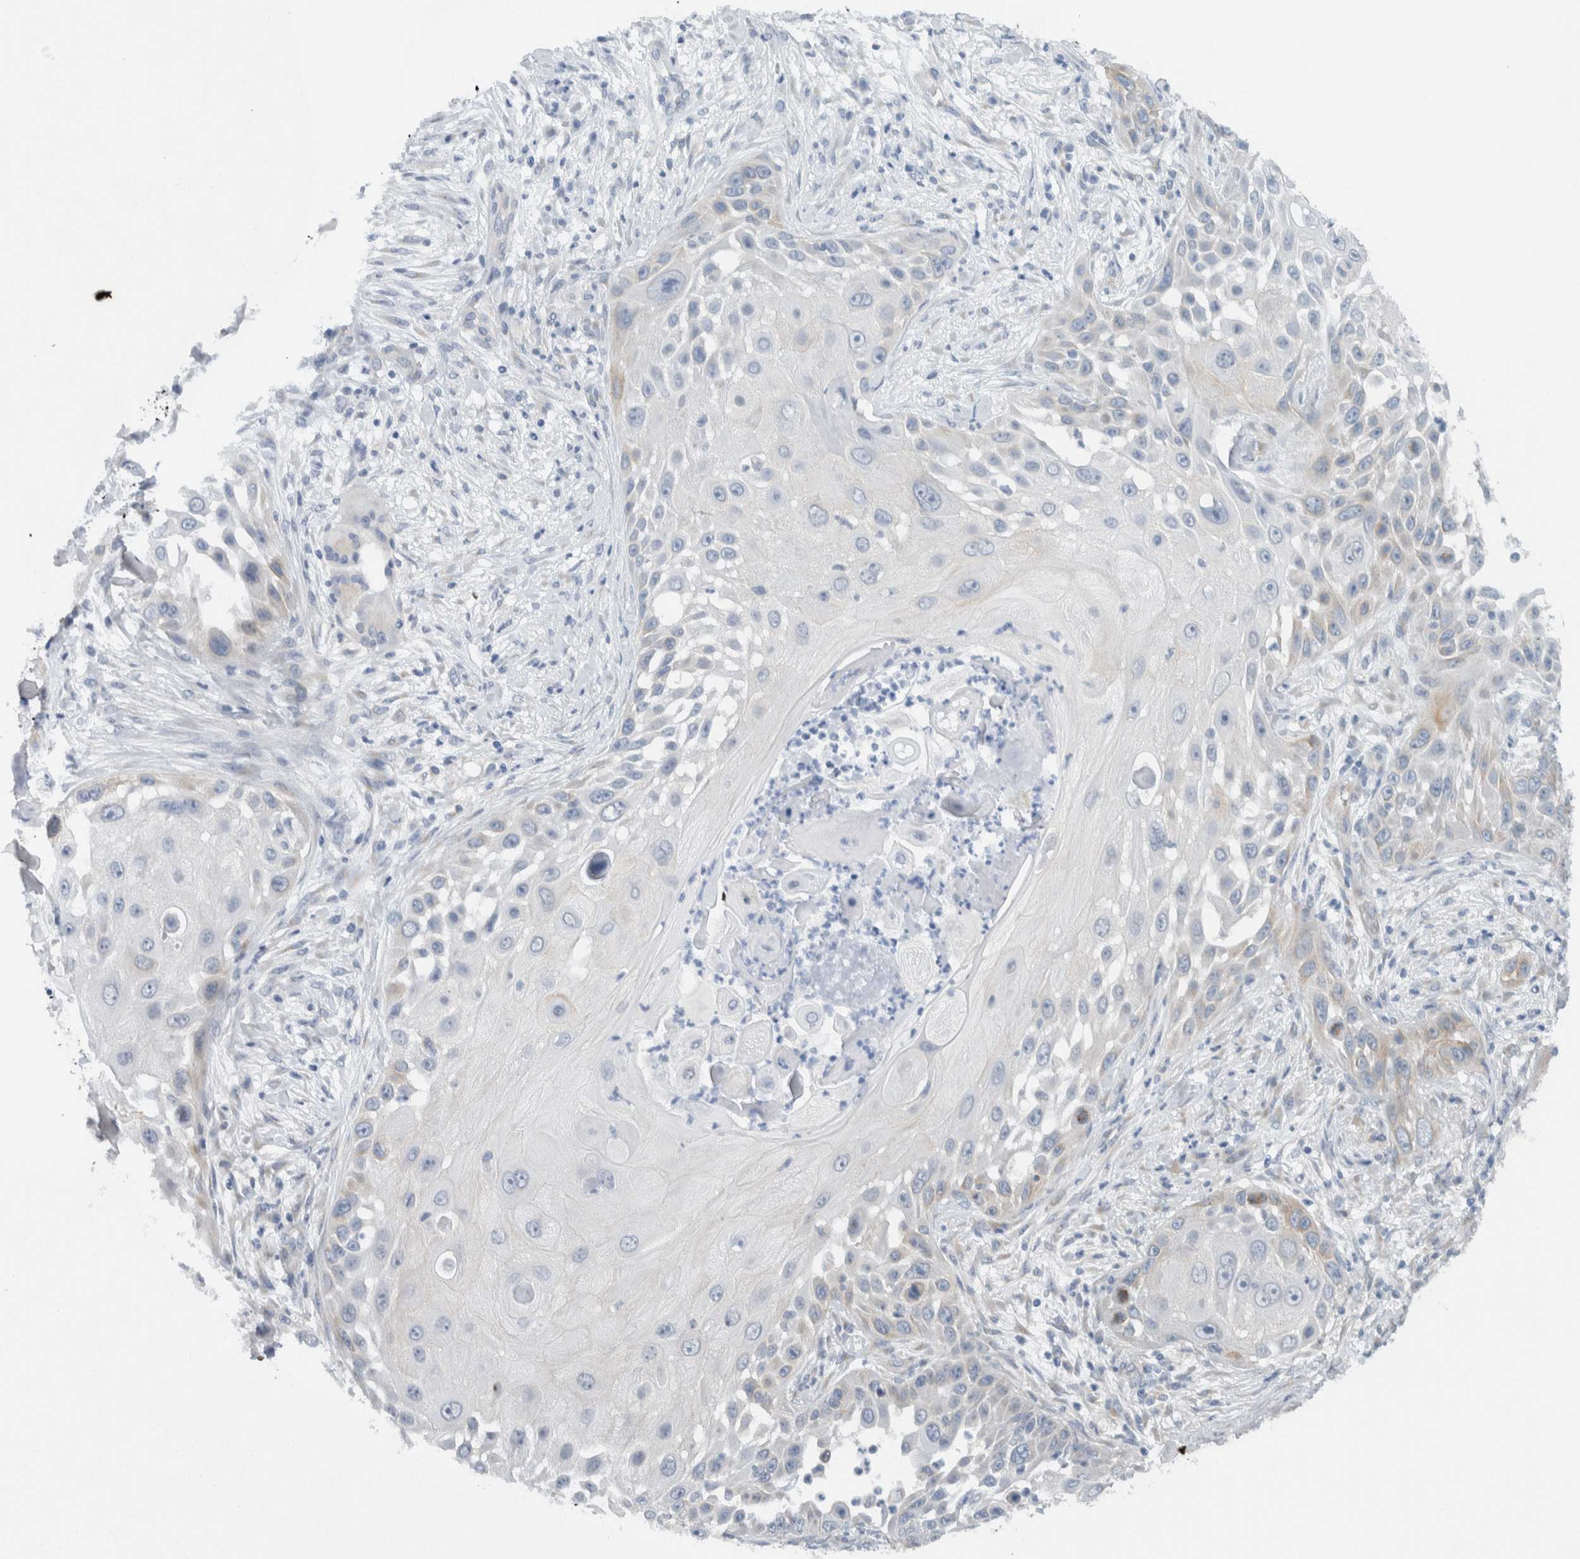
{"staining": {"intensity": "weak", "quantity": "<25%", "location": "cytoplasmic/membranous"}, "tissue": "skin cancer", "cell_type": "Tumor cells", "image_type": "cancer", "snomed": [{"axis": "morphology", "description": "Squamous cell carcinoma, NOS"}, {"axis": "topography", "description": "Skin"}], "caption": "This photomicrograph is of skin squamous cell carcinoma stained with IHC to label a protein in brown with the nuclei are counter-stained blue. There is no staining in tumor cells.", "gene": "RERE", "patient": {"sex": "female", "age": 44}}